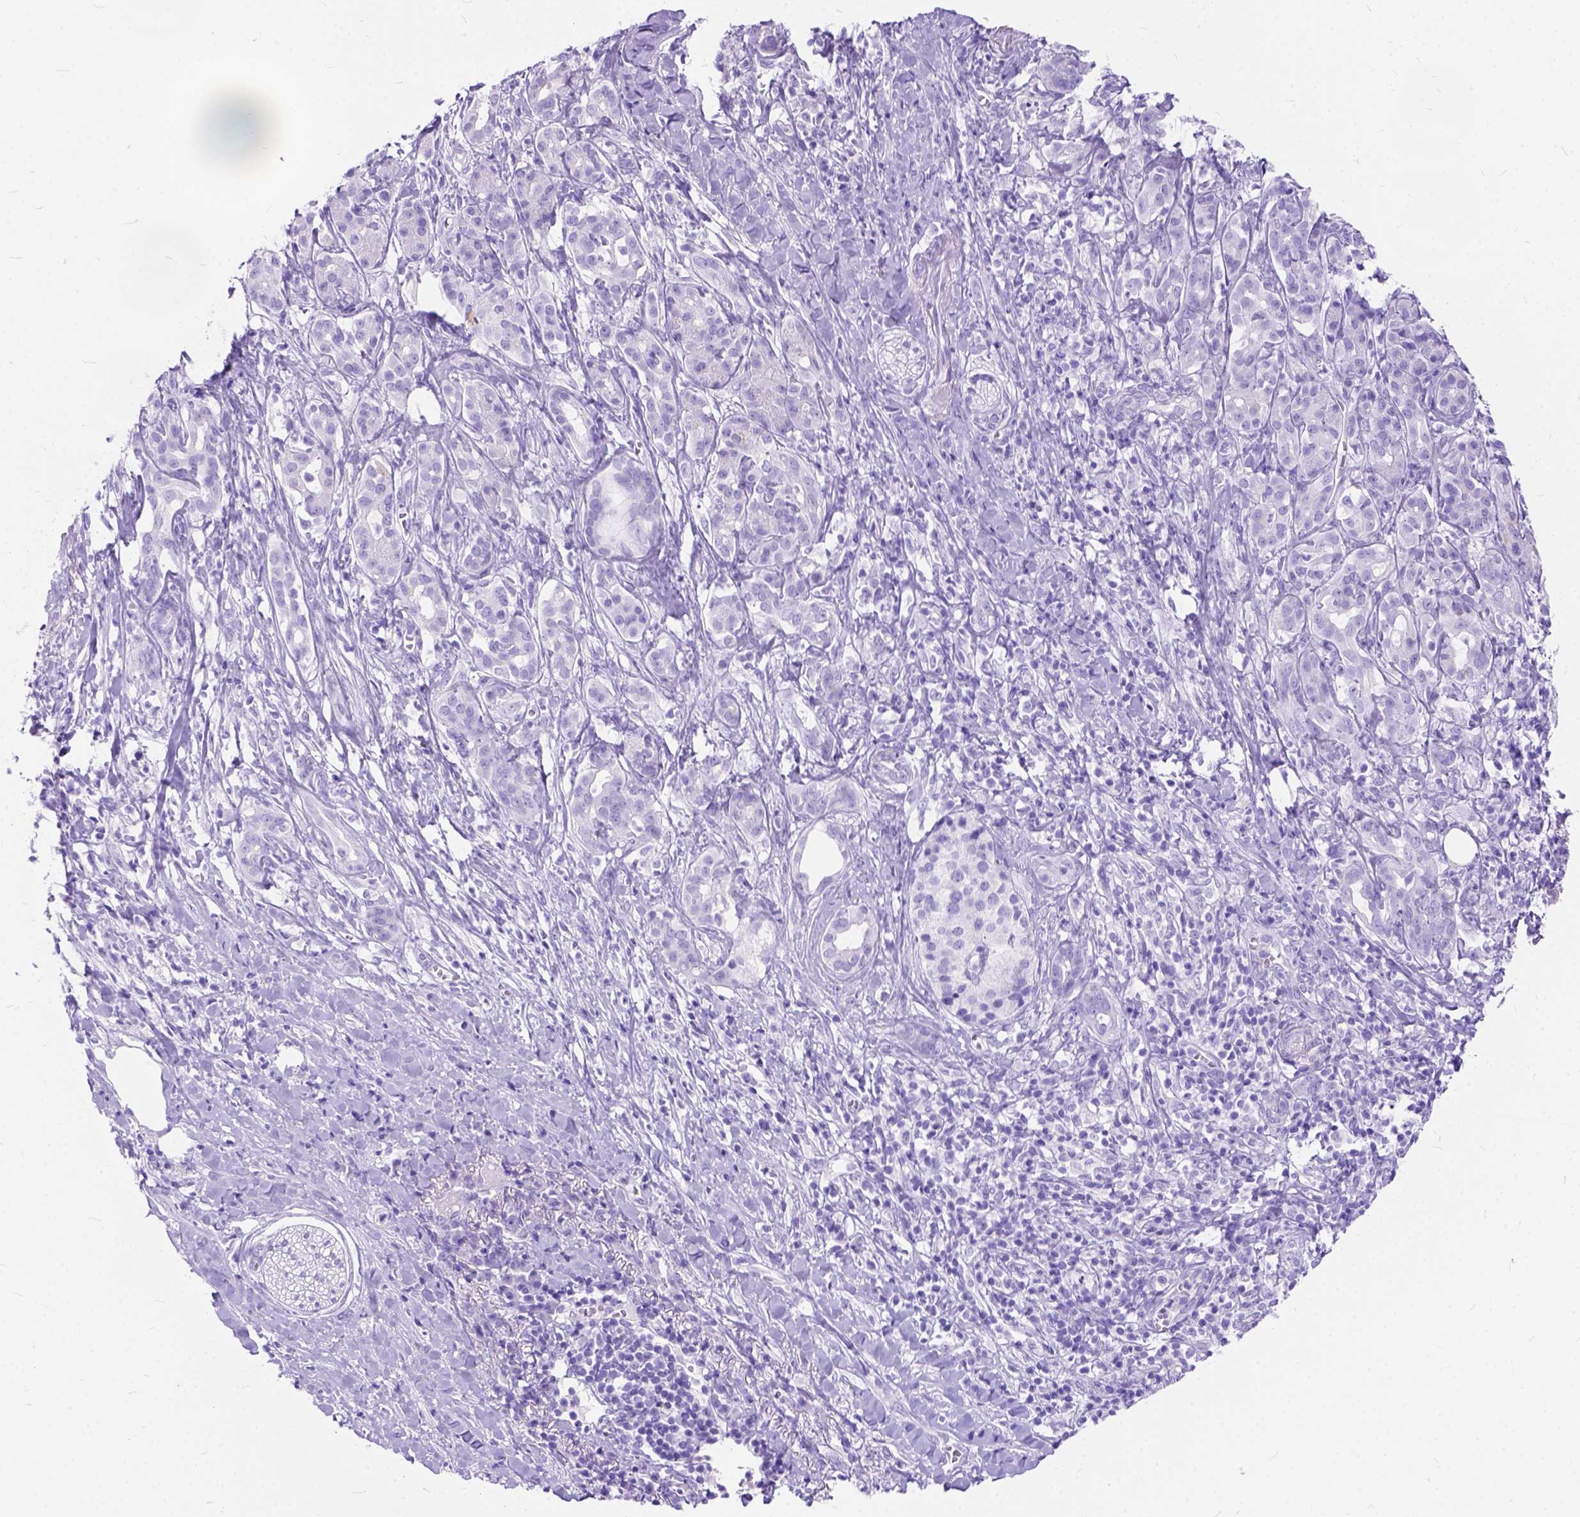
{"staining": {"intensity": "negative", "quantity": "none", "location": "none"}, "tissue": "pancreatic cancer", "cell_type": "Tumor cells", "image_type": "cancer", "snomed": [{"axis": "morphology", "description": "Adenocarcinoma, NOS"}, {"axis": "topography", "description": "Pancreas"}], "caption": "Immunohistochemical staining of pancreatic adenocarcinoma demonstrates no significant staining in tumor cells.", "gene": "C1QTNF3", "patient": {"sex": "male", "age": 61}}